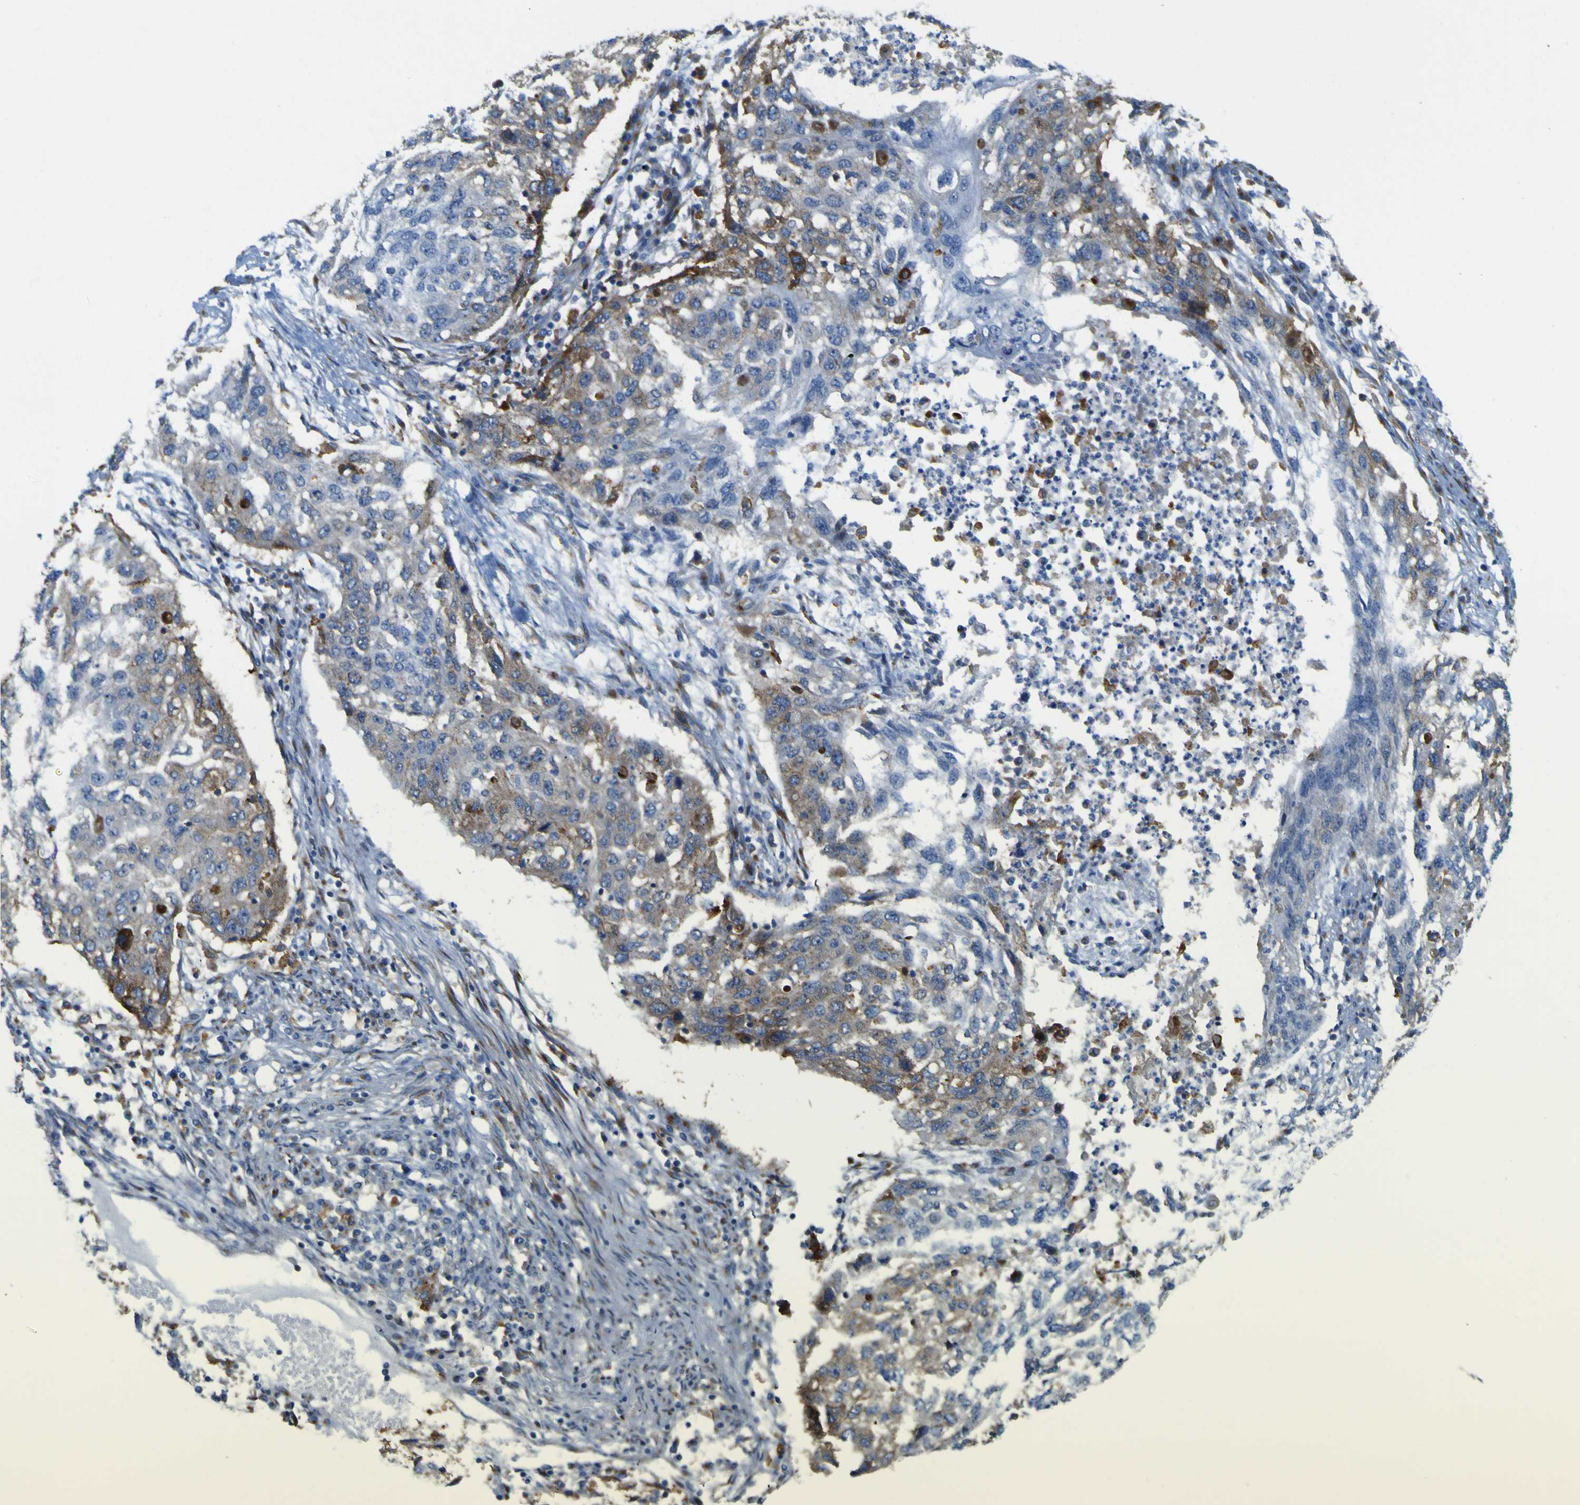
{"staining": {"intensity": "moderate", "quantity": "<25%", "location": "cytoplasmic/membranous"}, "tissue": "lung cancer", "cell_type": "Tumor cells", "image_type": "cancer", "snomed": [{"axis": "morphology", "description": "Squamous cell carcinoma, NOS"}, {"axis": "topography", "description": "Lung"}], "caption": "There is low levels of moderate cytoplasmic/membranous staining in tumor cells of lung squamous cell carcinoma, as demonstrated by immunohistochemical staining (brown color).", "gene": "IGF2R", "patient": {"sex": "female", "age": 63}}